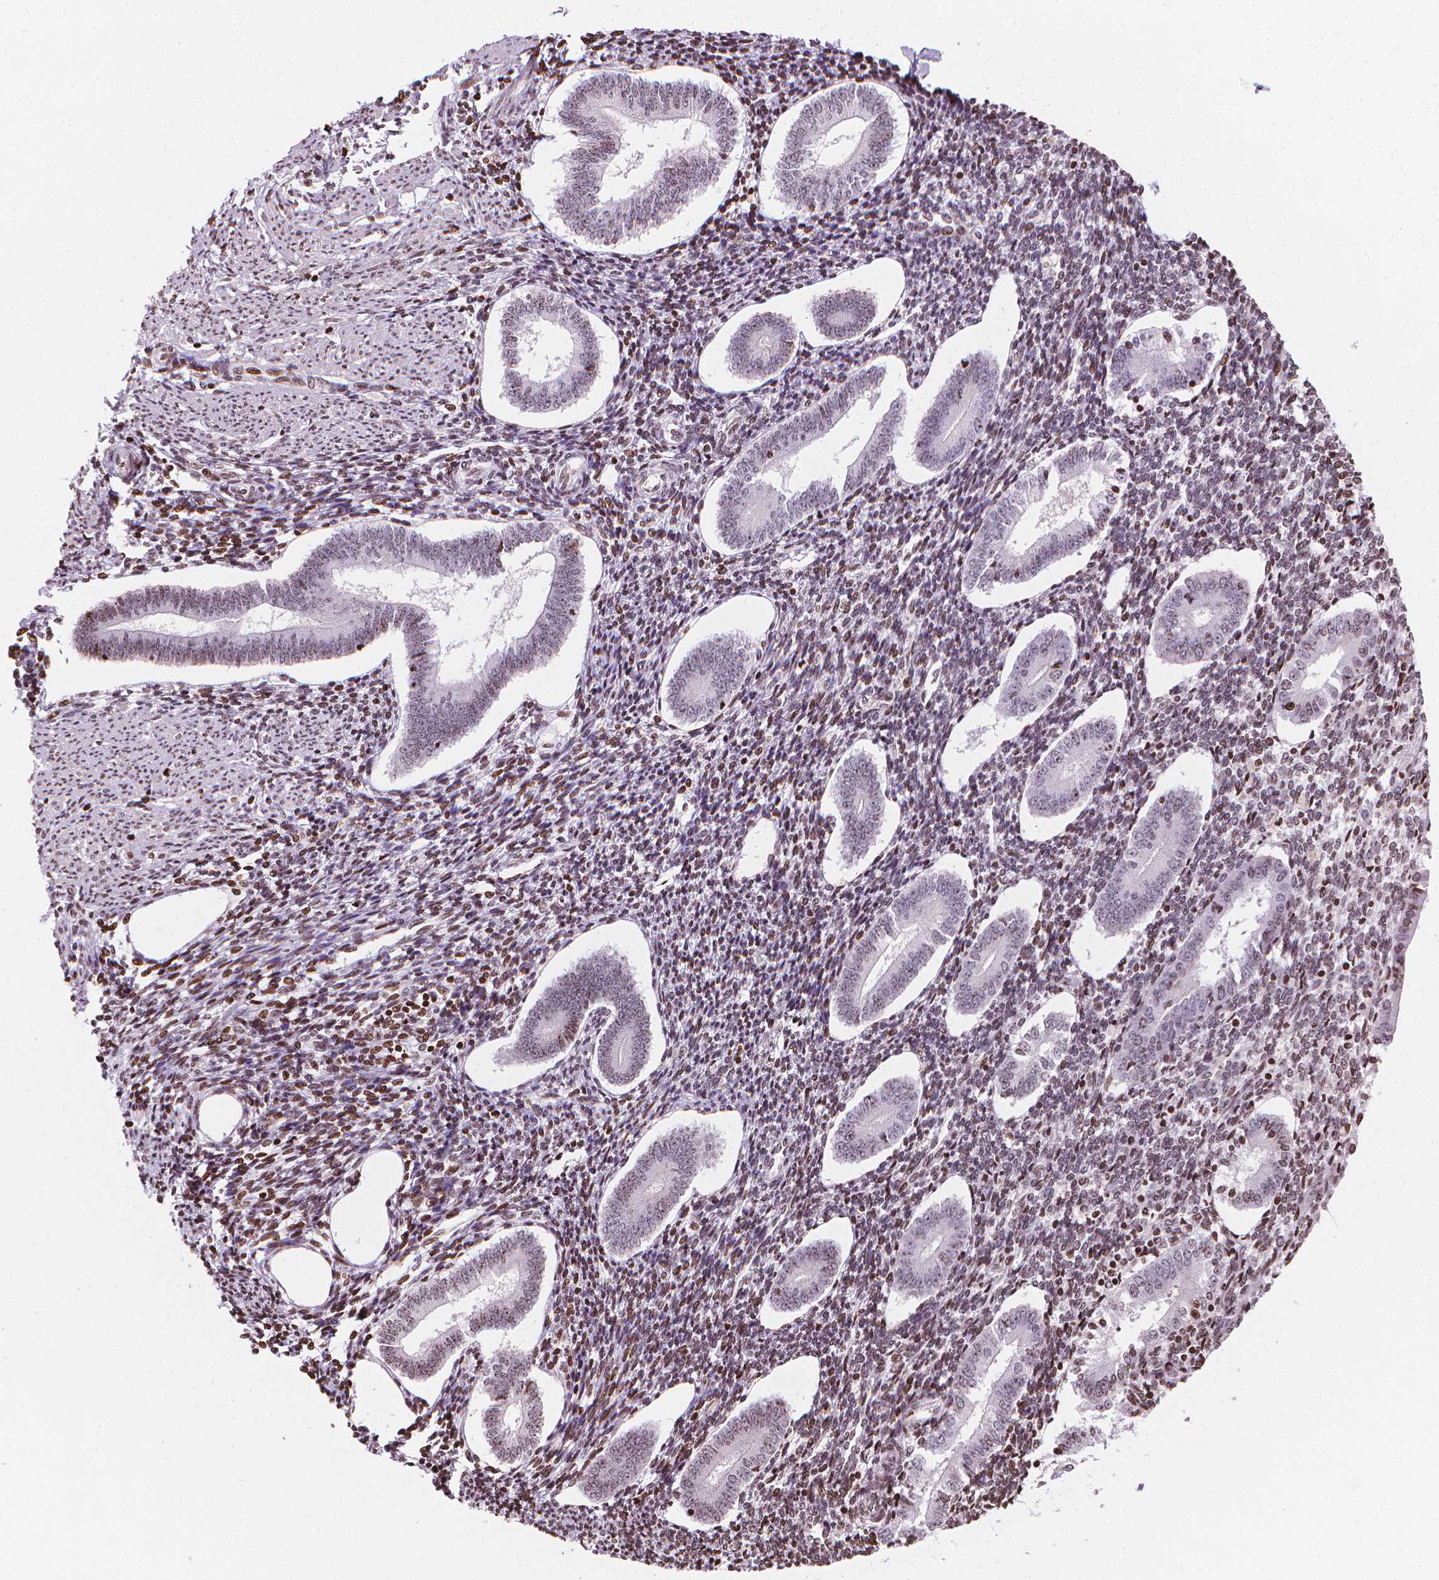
{"staining": {"intensity": "moderate", "quantity": "25%-75%", "location": "nuclear"}, "tissue": "endometrium", "cell_type": "Cells in endometrial stroma", "image_type": "normal", "snomed": [{"axis": "morphology", "description": "Normal tissue, NOS"}, {"axis": "topography", "description": "Endometrium"}], "caption": "IHC photomicrograph of normal endometrium: human endometrium stained using immunohistochemistry reveals medium levels of moderate protein expression localized specifically in the nuclear of cells in endometrial stroma, appearing as a nuclear brown color.", "gene": "PIP4K2A", "patient": {"sex": "female", "age": 40}}